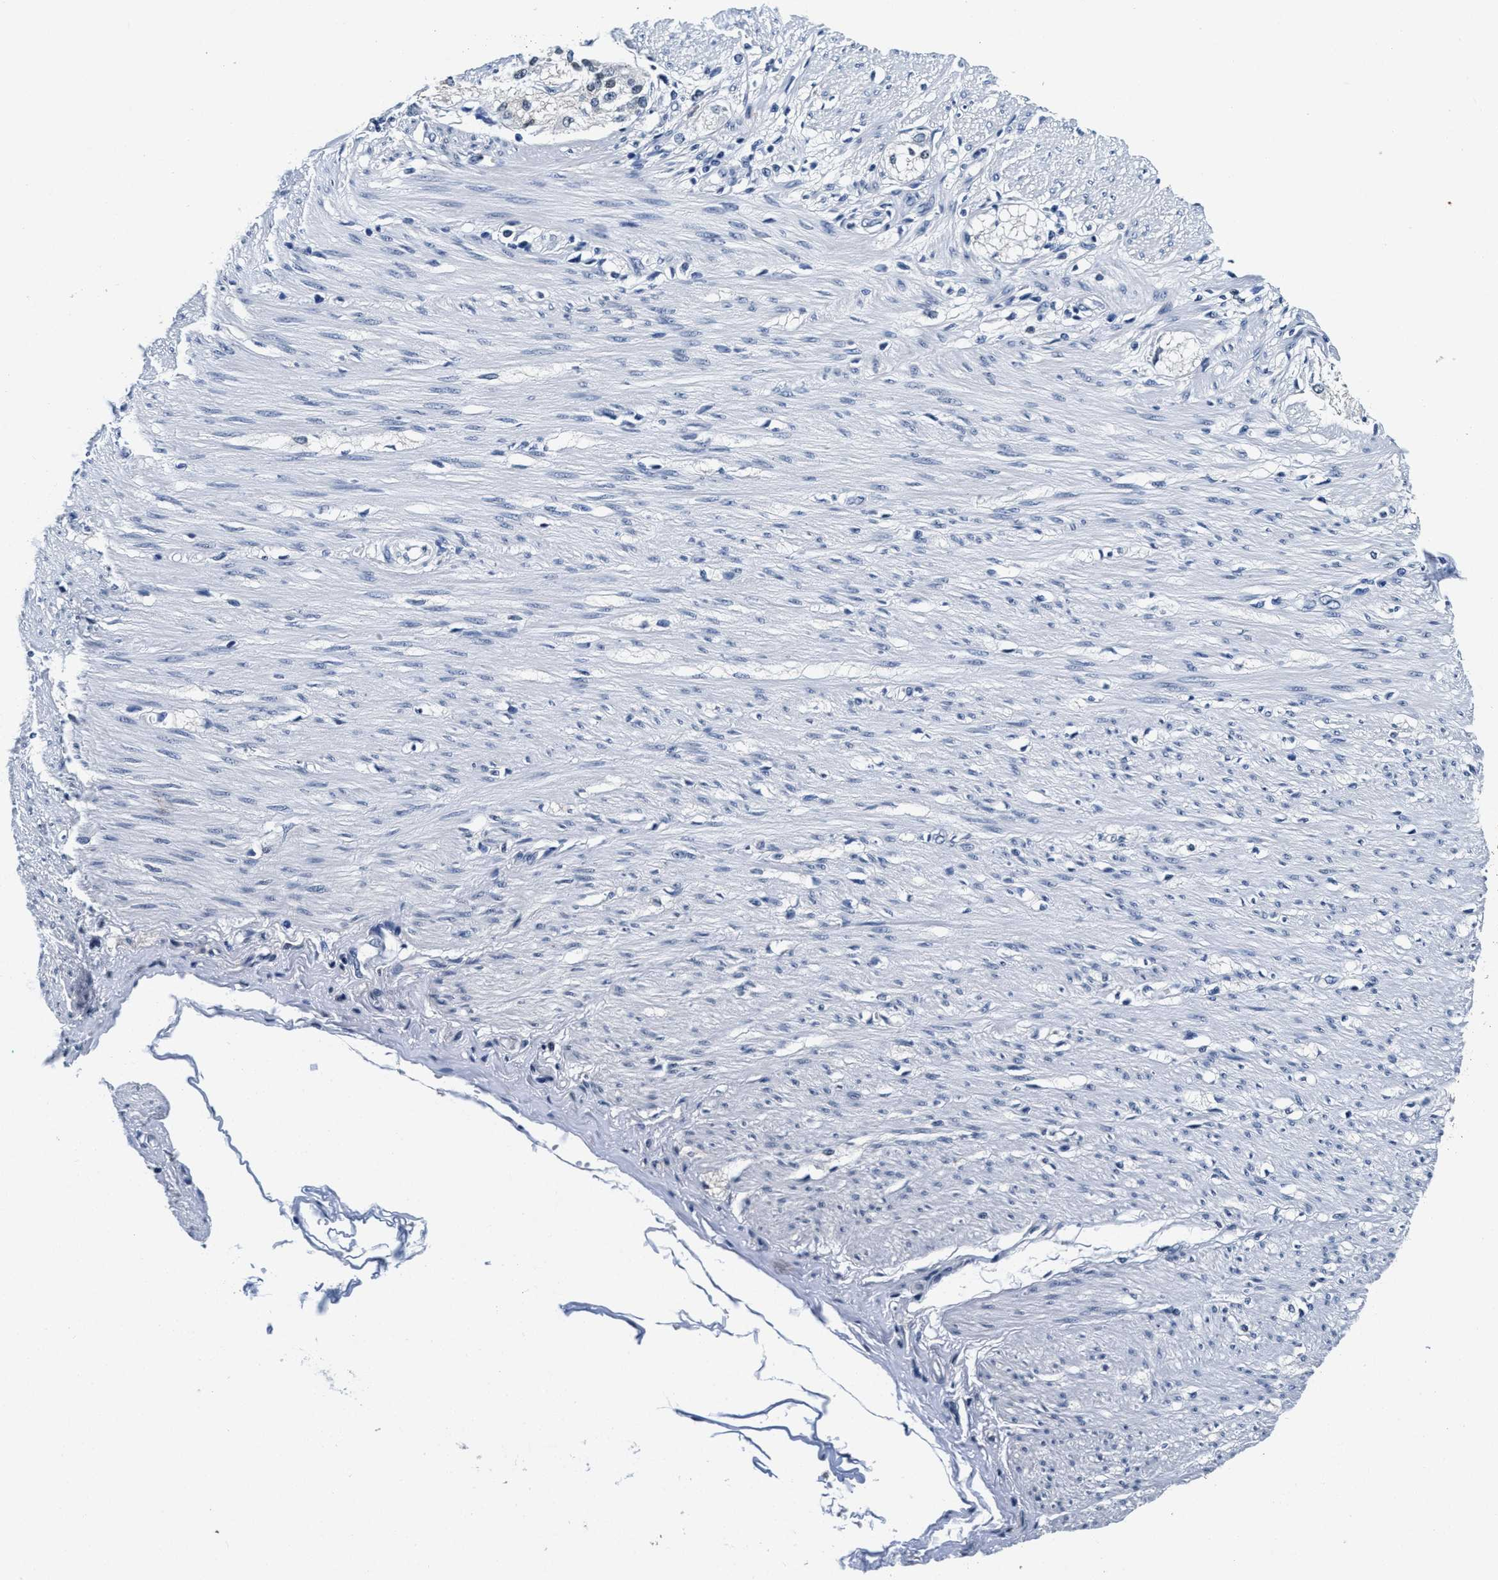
{"staining": {"intensity": "negative", "quantity": "none", "location": "none"}, "tissue": "adipose tissue", "cell_type": "Adipocytes", "image_type": "normal", "snomed": [{"axis": "morphology", "description": "Normal tissue, NOS"}, {"axis": "morphology", "description": "Adenocarcinoma, NOS"}, {"axis": "topography", "description": "Colon"}, {"axis": "topography", "description": "Peripheral nerve tissue"}], "caption": "IHC of unremarkable adipose tissue exhibits no expression in adipocytes.", "gene": "HS3ST2", "patient": {"sex": "male", "age": 14}}